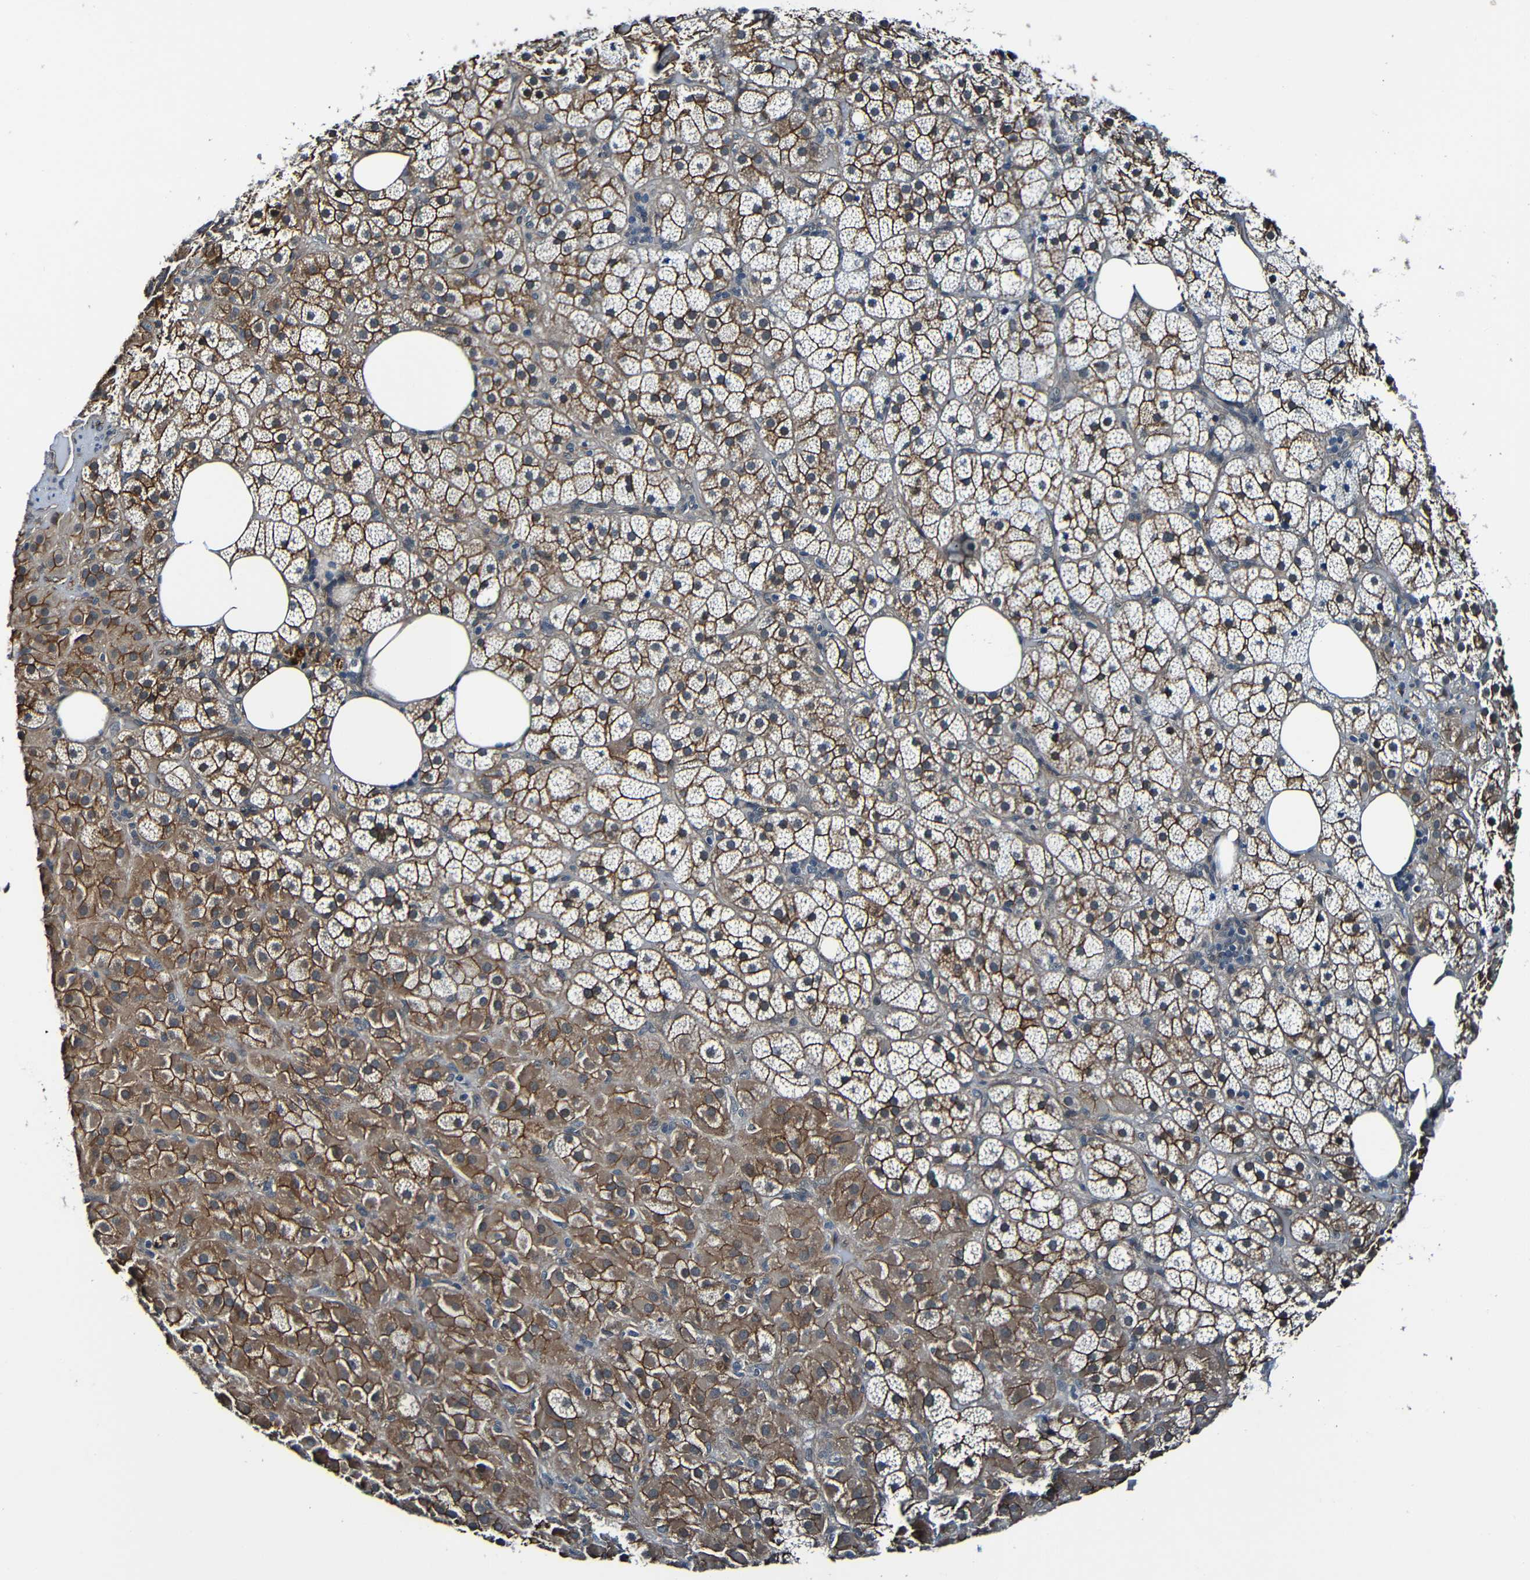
{"staining": {"intensity": "moderate", "quantity": ">75%", "location": "cytoplasmic/membranous"}, "tissue": "adrenal gland", "cell_type": "Glandular cells", "image_type": "normal", "snomed": [{"axis": "morphology", "description": "Normal tissue, NOS"}, {"axis": "topography", "description": "Adrenal gland"}], "caption": "Protein staining displays moderate cytoplasmic/membranous expression in about >75% of glandular cells in benign adrenal gland.", "gene": "LGR5", "patient": {"sex": "female", "age": 59}}